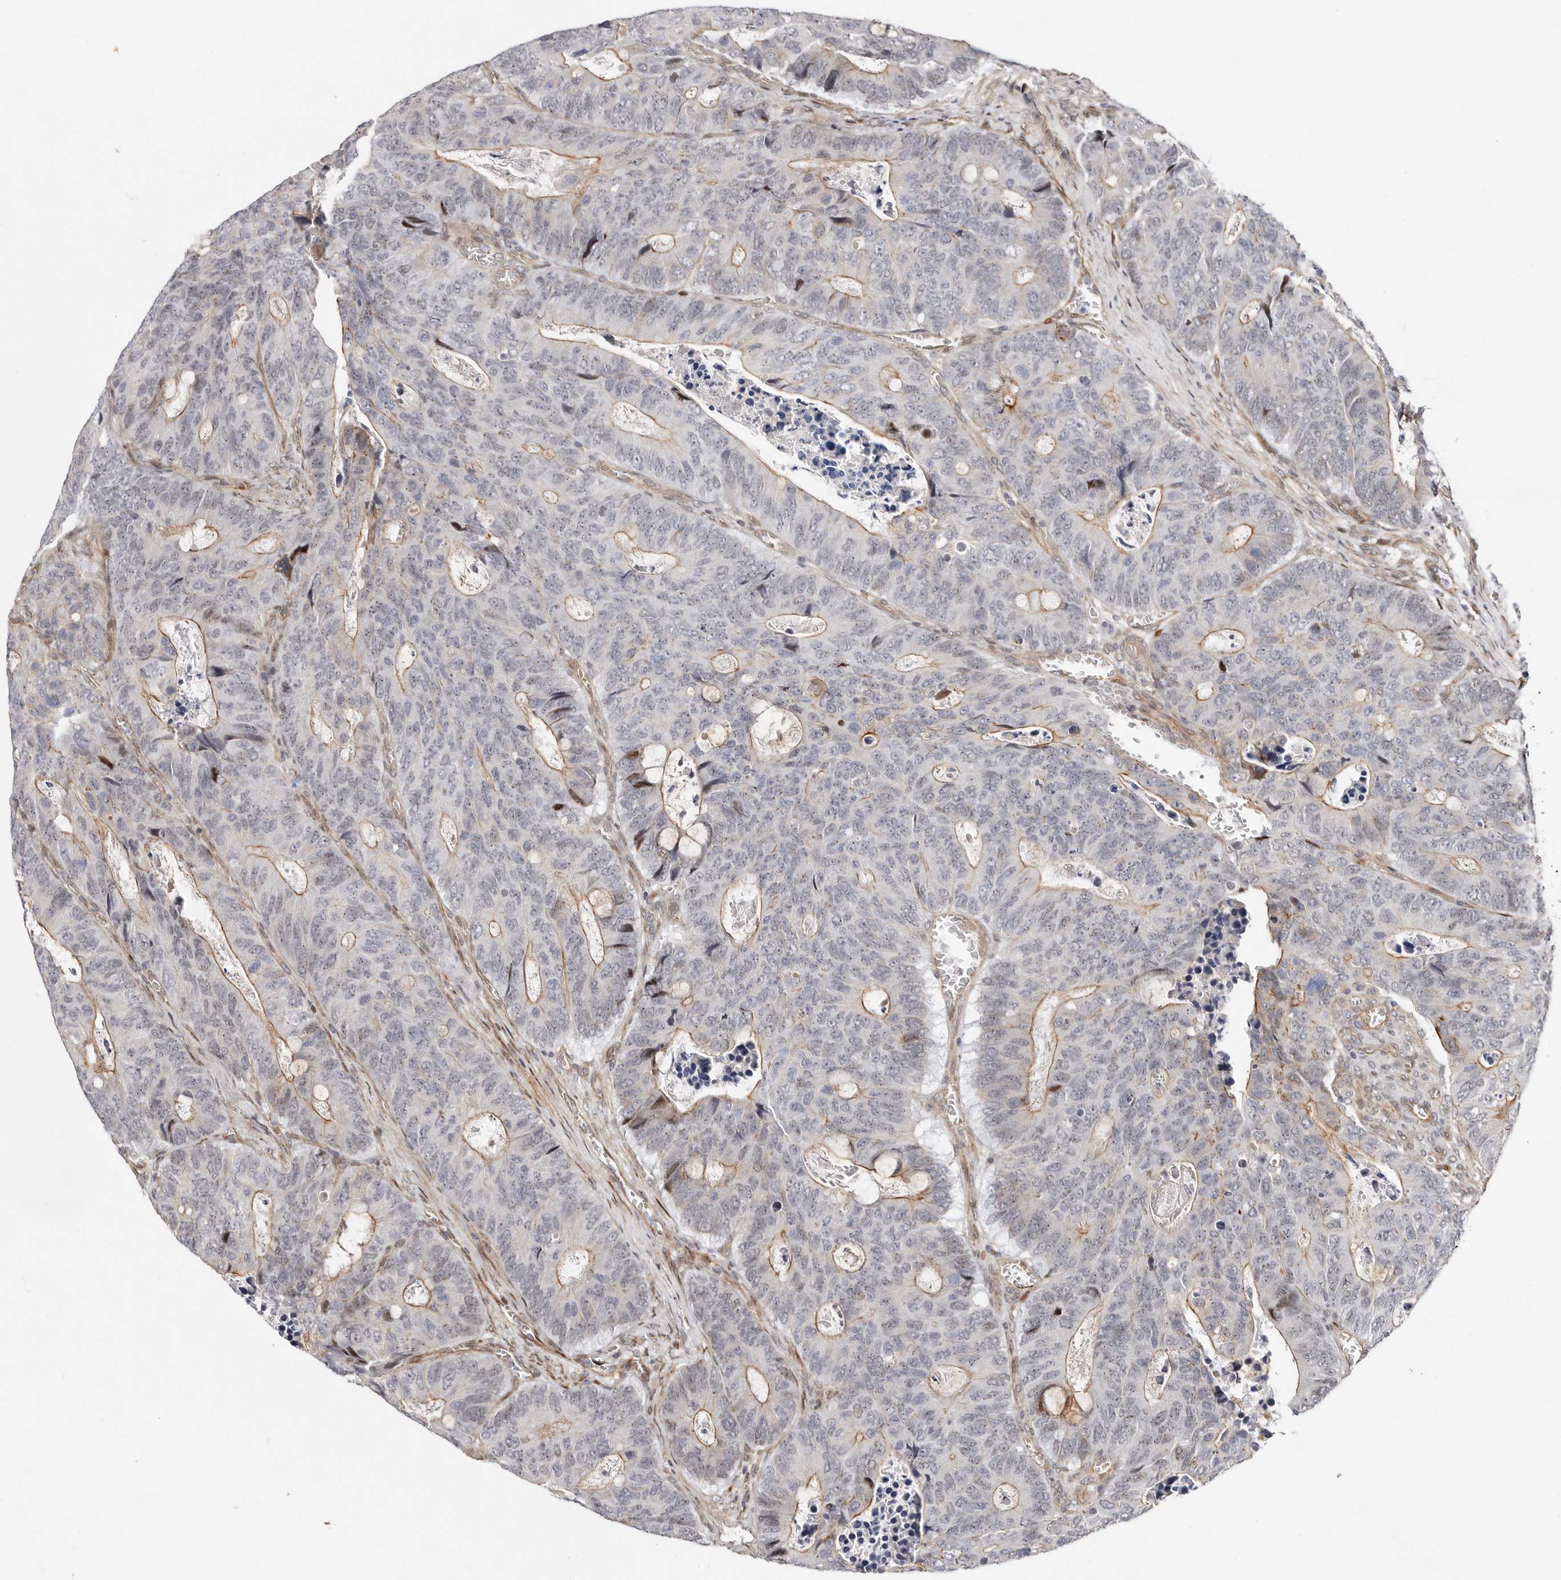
{"staining": {"intensity": "moderate", "quantity": ">75%", "location": "cytoplasmic/membranous"}, "tissue": "colorectal cancer", "cell_type": "Tumor cells", "image_type": "cancer", "snomed": [{"axis": "morphology", "description": "Adenocarcinoma, NOS"}, {"axis": "topography", "description": "Colon"}], "caption": "DAB (3,3'-diaminobenzidine) immunohistochemical staining of adenocarcinoma (colorectal) shows moderate cytoplasmic/membranous protein positivity in about >75% of tumor cells. Ihc stains the protein of interest in brown and the nuclei are stained blue.", "gene": "EPHX3", "patient": {"sex": "male", "age": 87}}